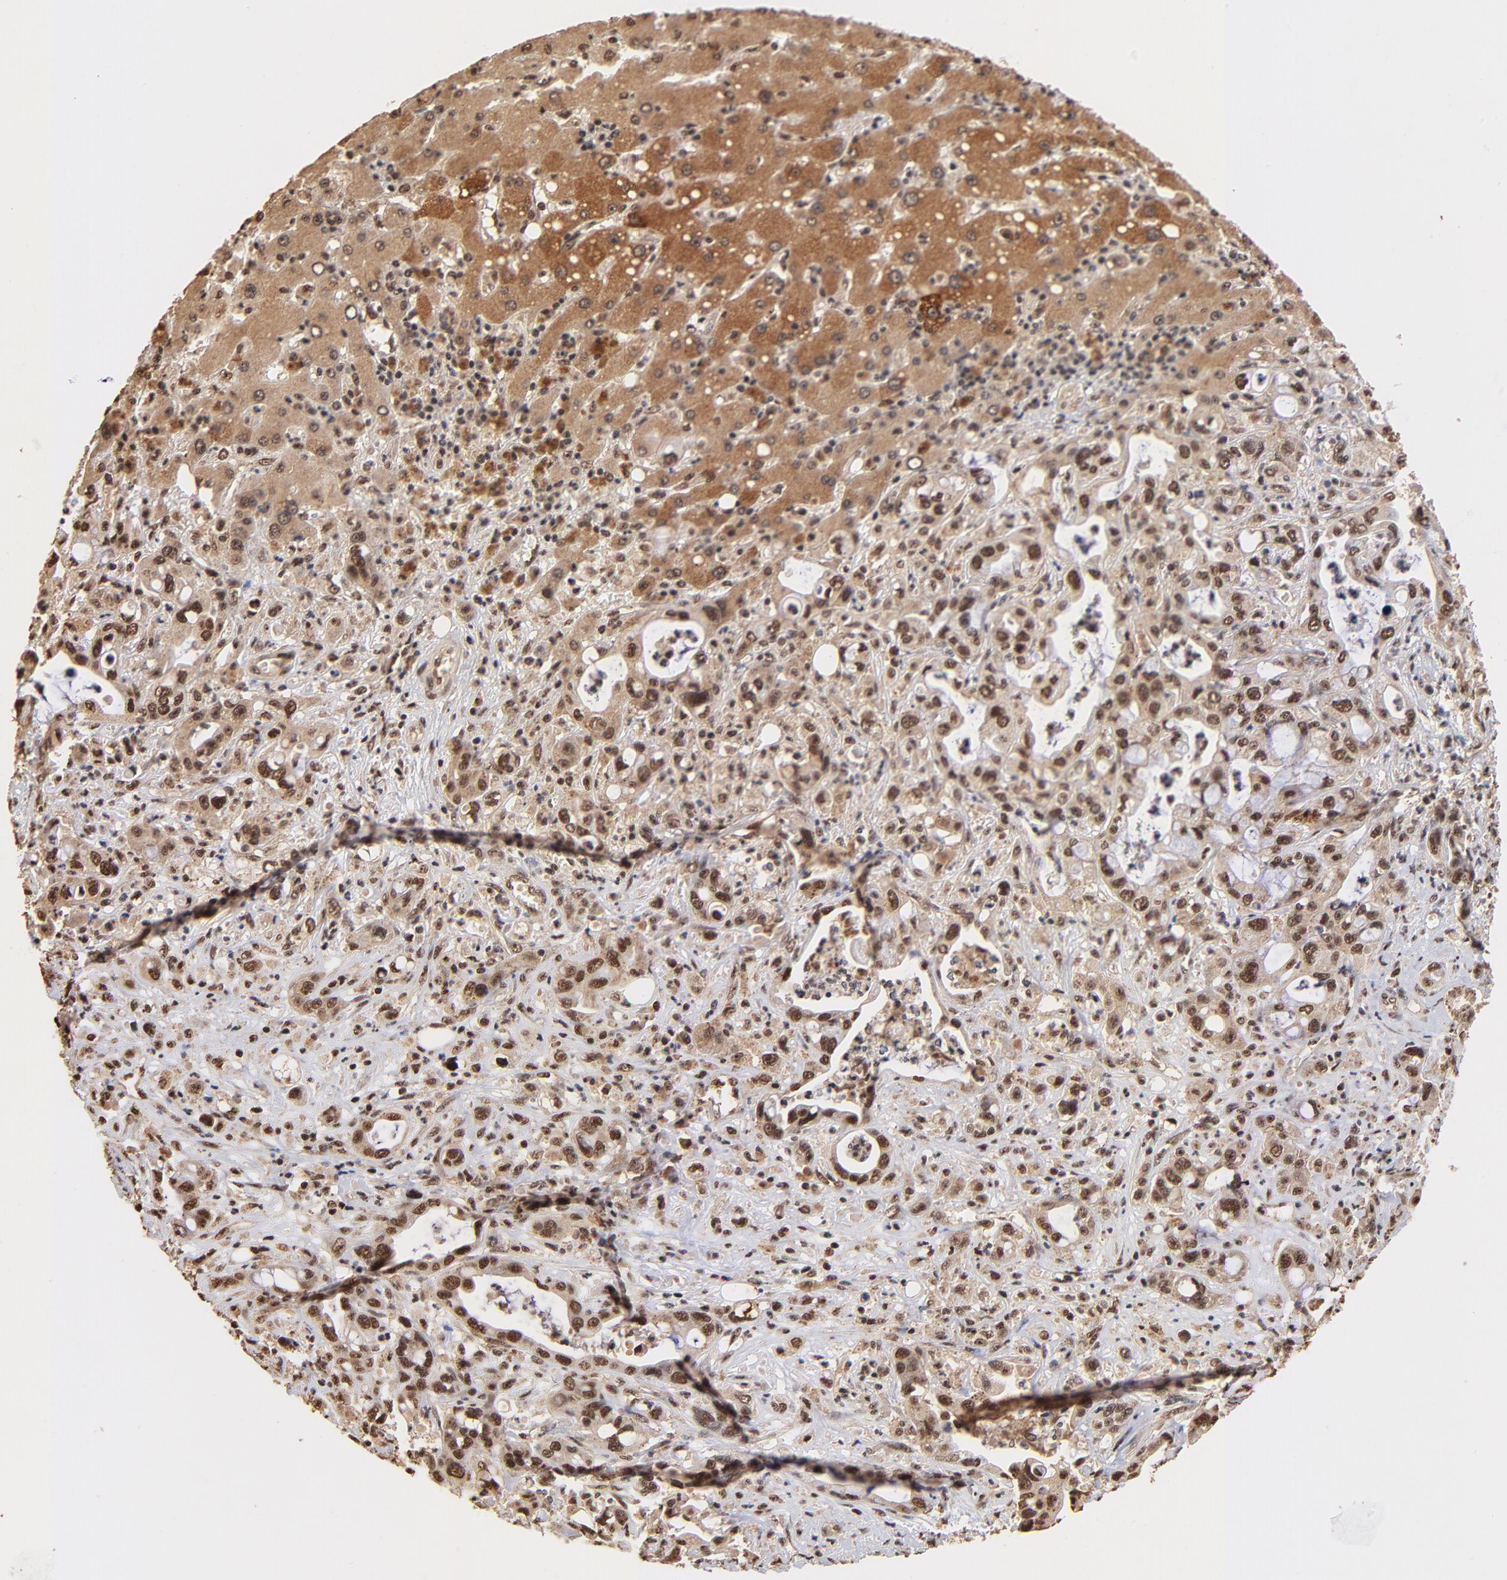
{"staining": {"intensity": "strong", "quantity": ">75%", "location": "nuclear"}, "tissue": "liver cancer", "cell_type": "Tumor cells", "image_type": "cancer", "snomed": [{"axis": "morphology", "description": "Cholangiocarcinoma"}, {"axis": "topography", "description": "Liver"}], "caption": "Cholangiocarcinoma (liver) stained with a protein marker demonstrates strong staining in tumor cells.", "gene": "MED12", "patient": {"sex": "female", "age": 65}}